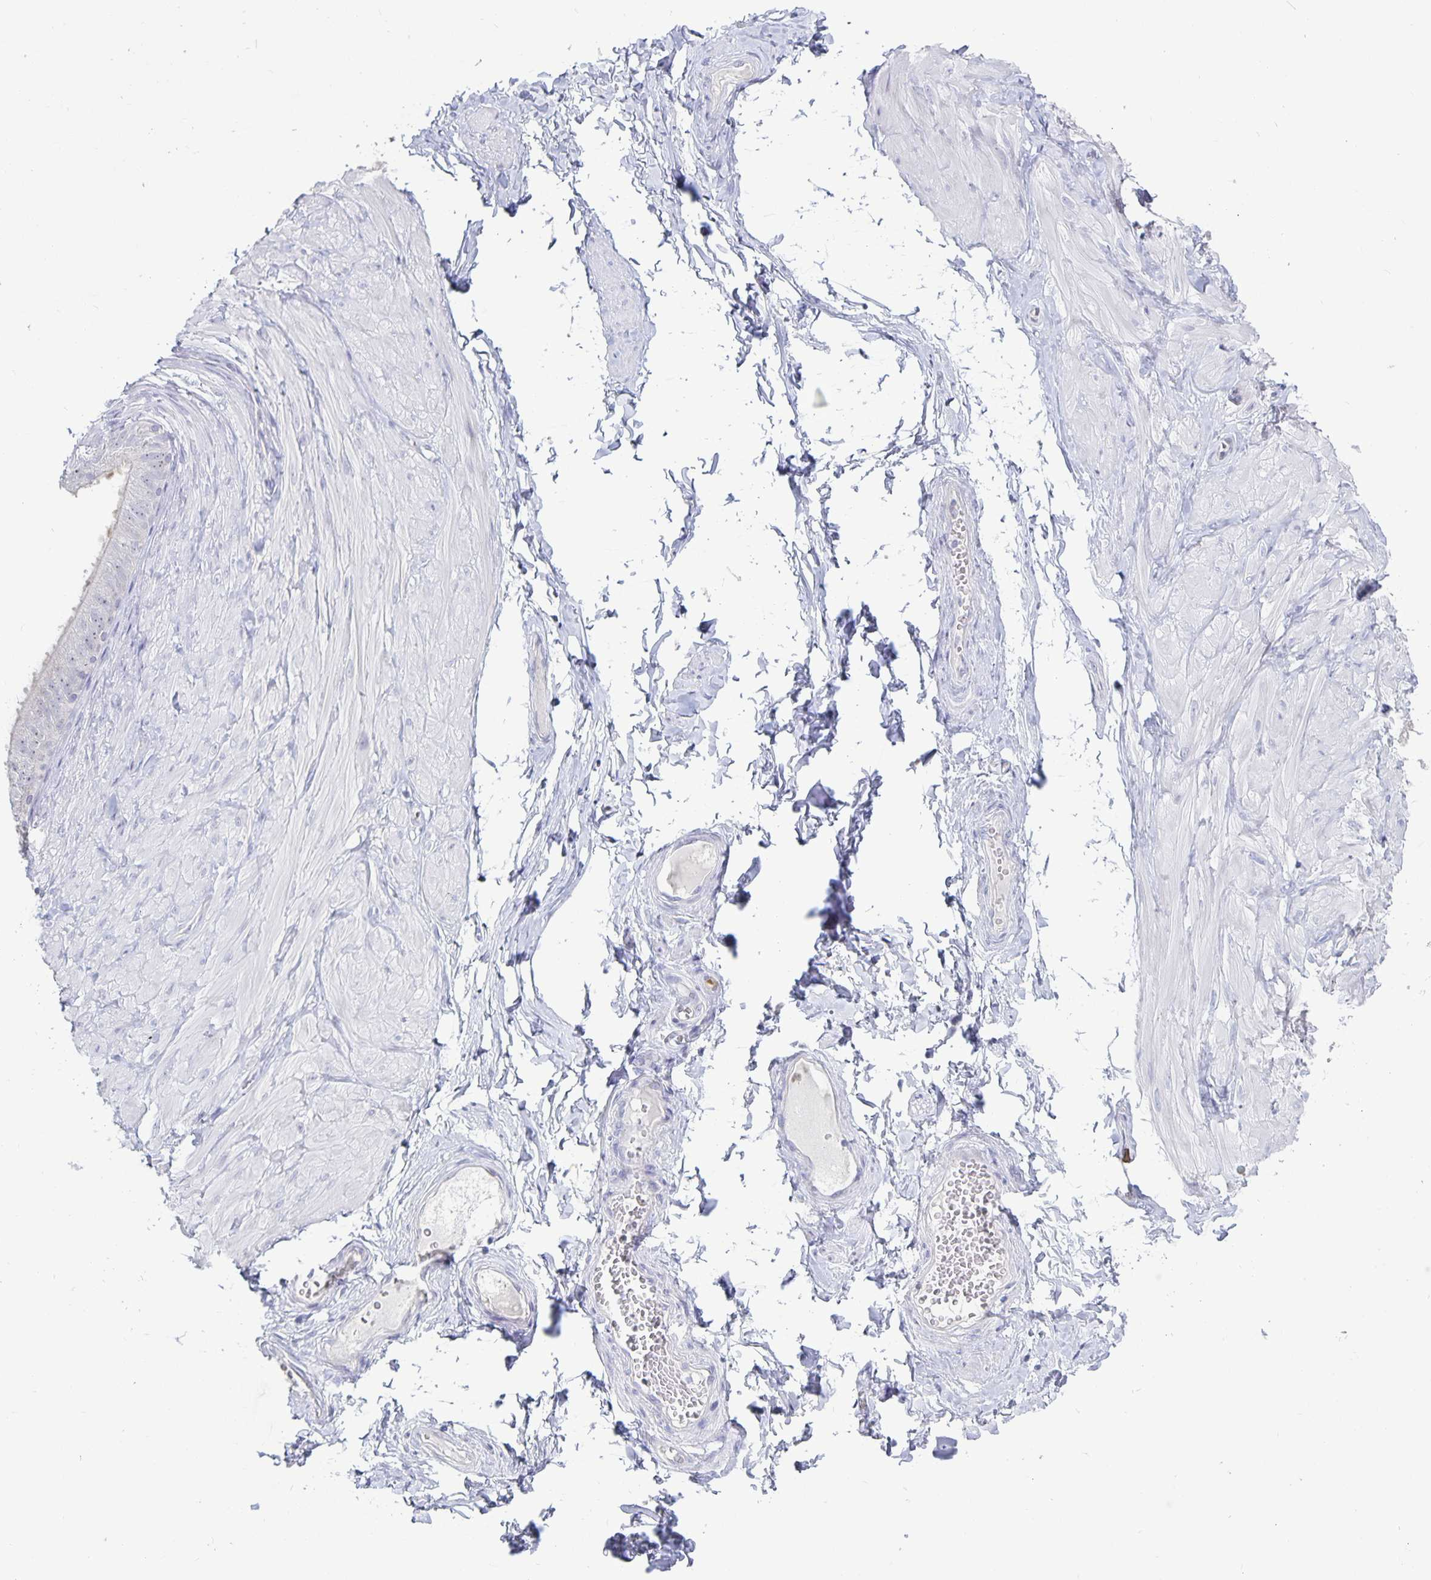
{"staining": {"intensity": "negative", "quantity": "none", "location": "none"}, "tissue": "adipose tissue", "cell_type": "Adipocytes", "image_type": "normal", "snomed": [{"axis": "morphology", "description": "Normal tissue, NOS"}, {"axis": "topography", "description": "Epididymis, spermatic cord, NOS"}, {"axis": "topography", "description": "Epididymis"}, {"axis": "topography", "description": "Peripheral nerve tissue"}], "caption": "IHC image of benign adipose tissue: adipose tissue stained with DAB (3,3'-diaminobenzidine) demonstrates no significant protein positivity in adipocytes.", "gene": "PLCB3", "patient": {"sex": "male", "age": 29}}